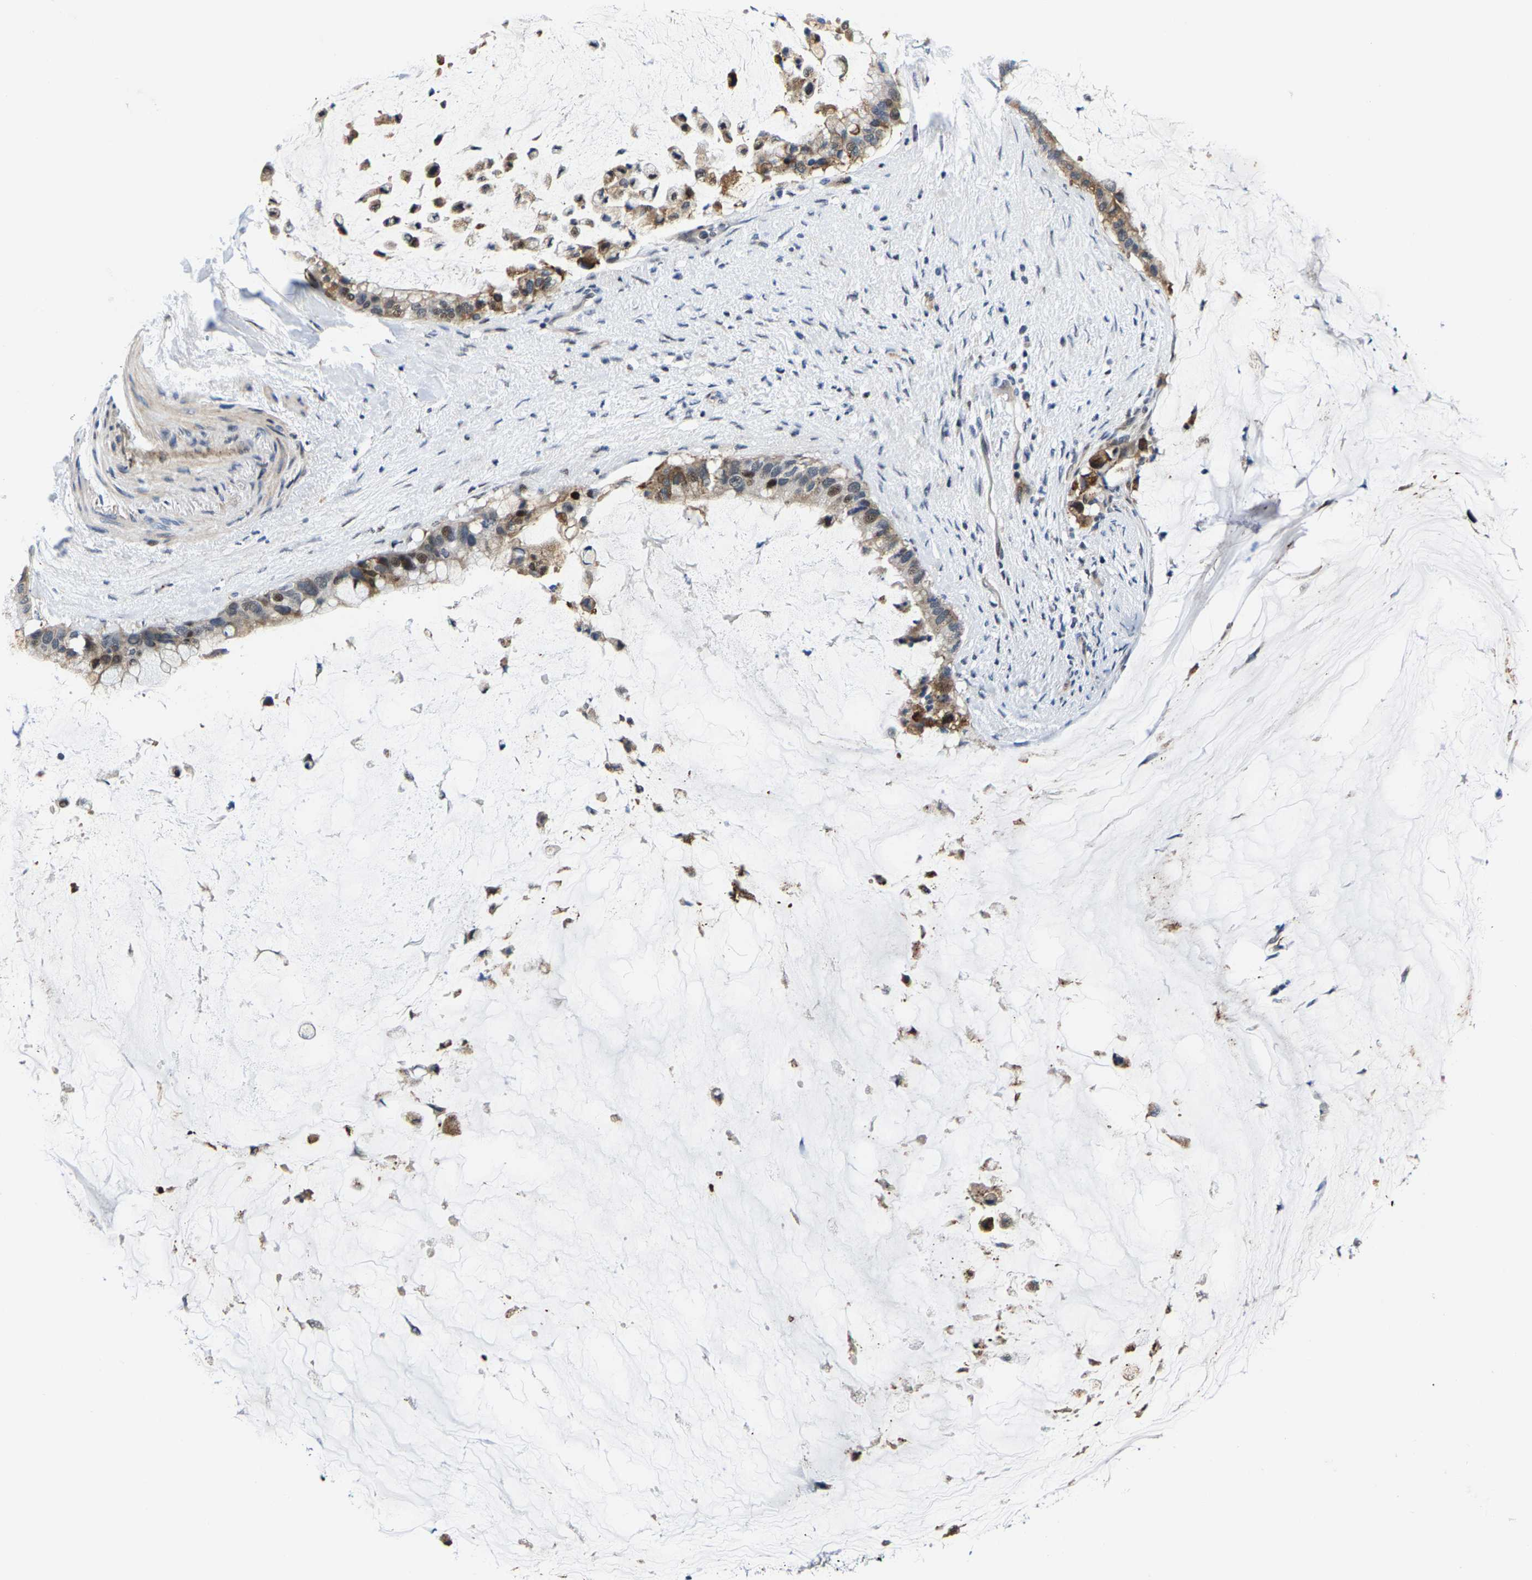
{"staining": {"intensity": "weak", "quantity": "25%-75%", "location": "cytoplasmic/membranous,nuclear"}, "tissue": "pancreatic cancer", "cell_type": "Tumor cells", "image_type": "cancer", "snomed": [{"axis": "morphology", "description": "Adenocarcinoma, NOS"}, {"axis": "topography", "description": "Pancreas"}], "caption": "Tumor cells exhibit weak cytoplasmic/membranous and nuclear positivity in about 25%-75% of cells in pancreatic cancer. (brown staining indicates protein expression, while blue staining denotes nuclei).", "gene": "GTPBP10", "patient": {"sex": "male", "age": 41}}